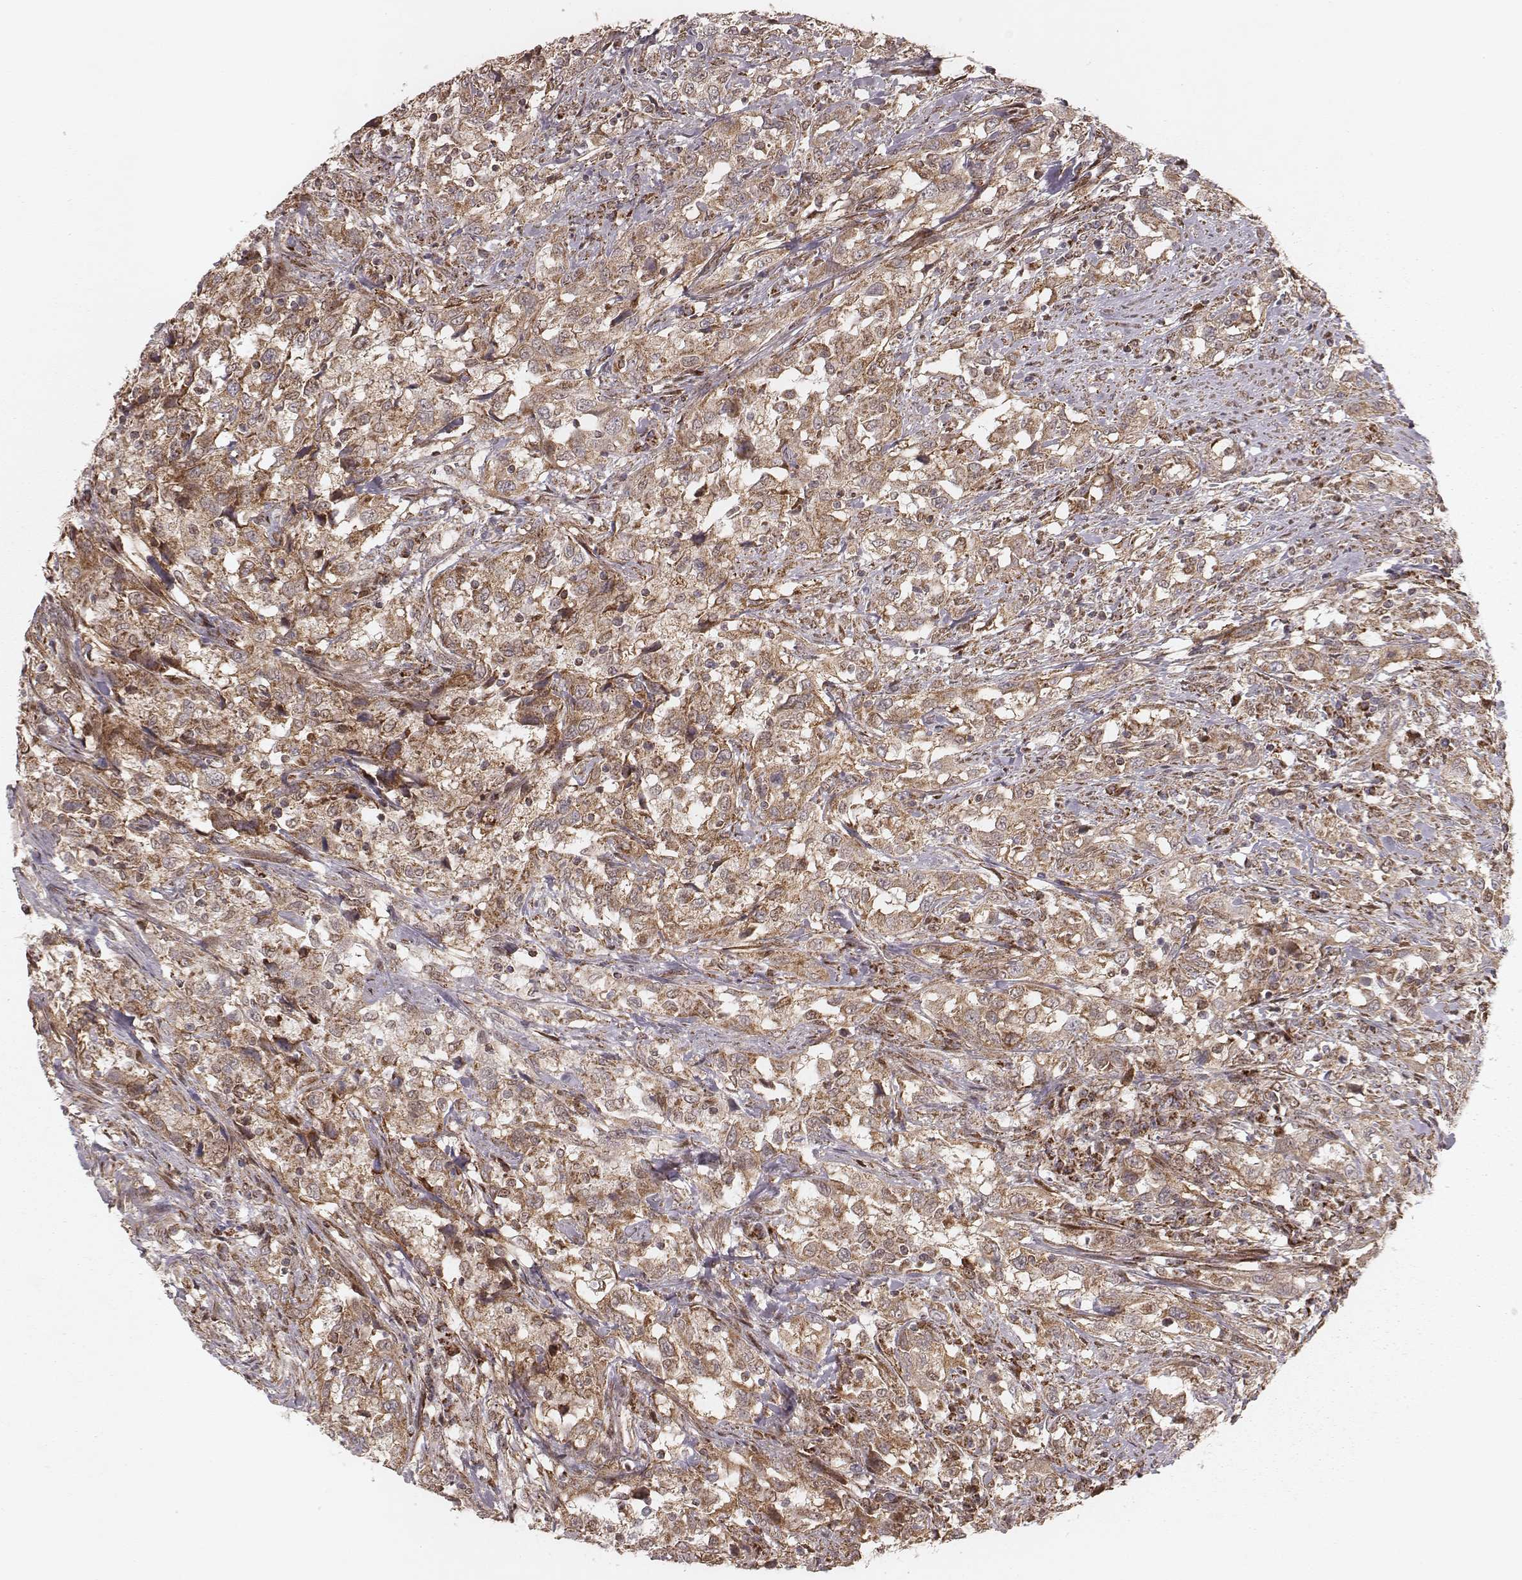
{"staining": {"intensity": "moderate", "quantity": ">75%", "location": "cytoplasmic/membranous"}, "tissue": "urothelial cancer", "cell_type": "Tumor cells", "image_type": "cancer", "snomed": [{"axis": "morphology", "description": "Urothelial carcinoma, NOS"}, {"axis": "morphology", "description": "Urothelial carcinoma, High grade"}, {"axis": "topography", "description": "Urinary bladder"}], "caption": "Transitional cell carcinoma stained for a protein (brown) exhibits moderate cytoplasmic/membranous positive staining in approximately >75% of tumor cells.", "gene": "NDUFA7", "patient": {"sex": "female", "age": 64}}